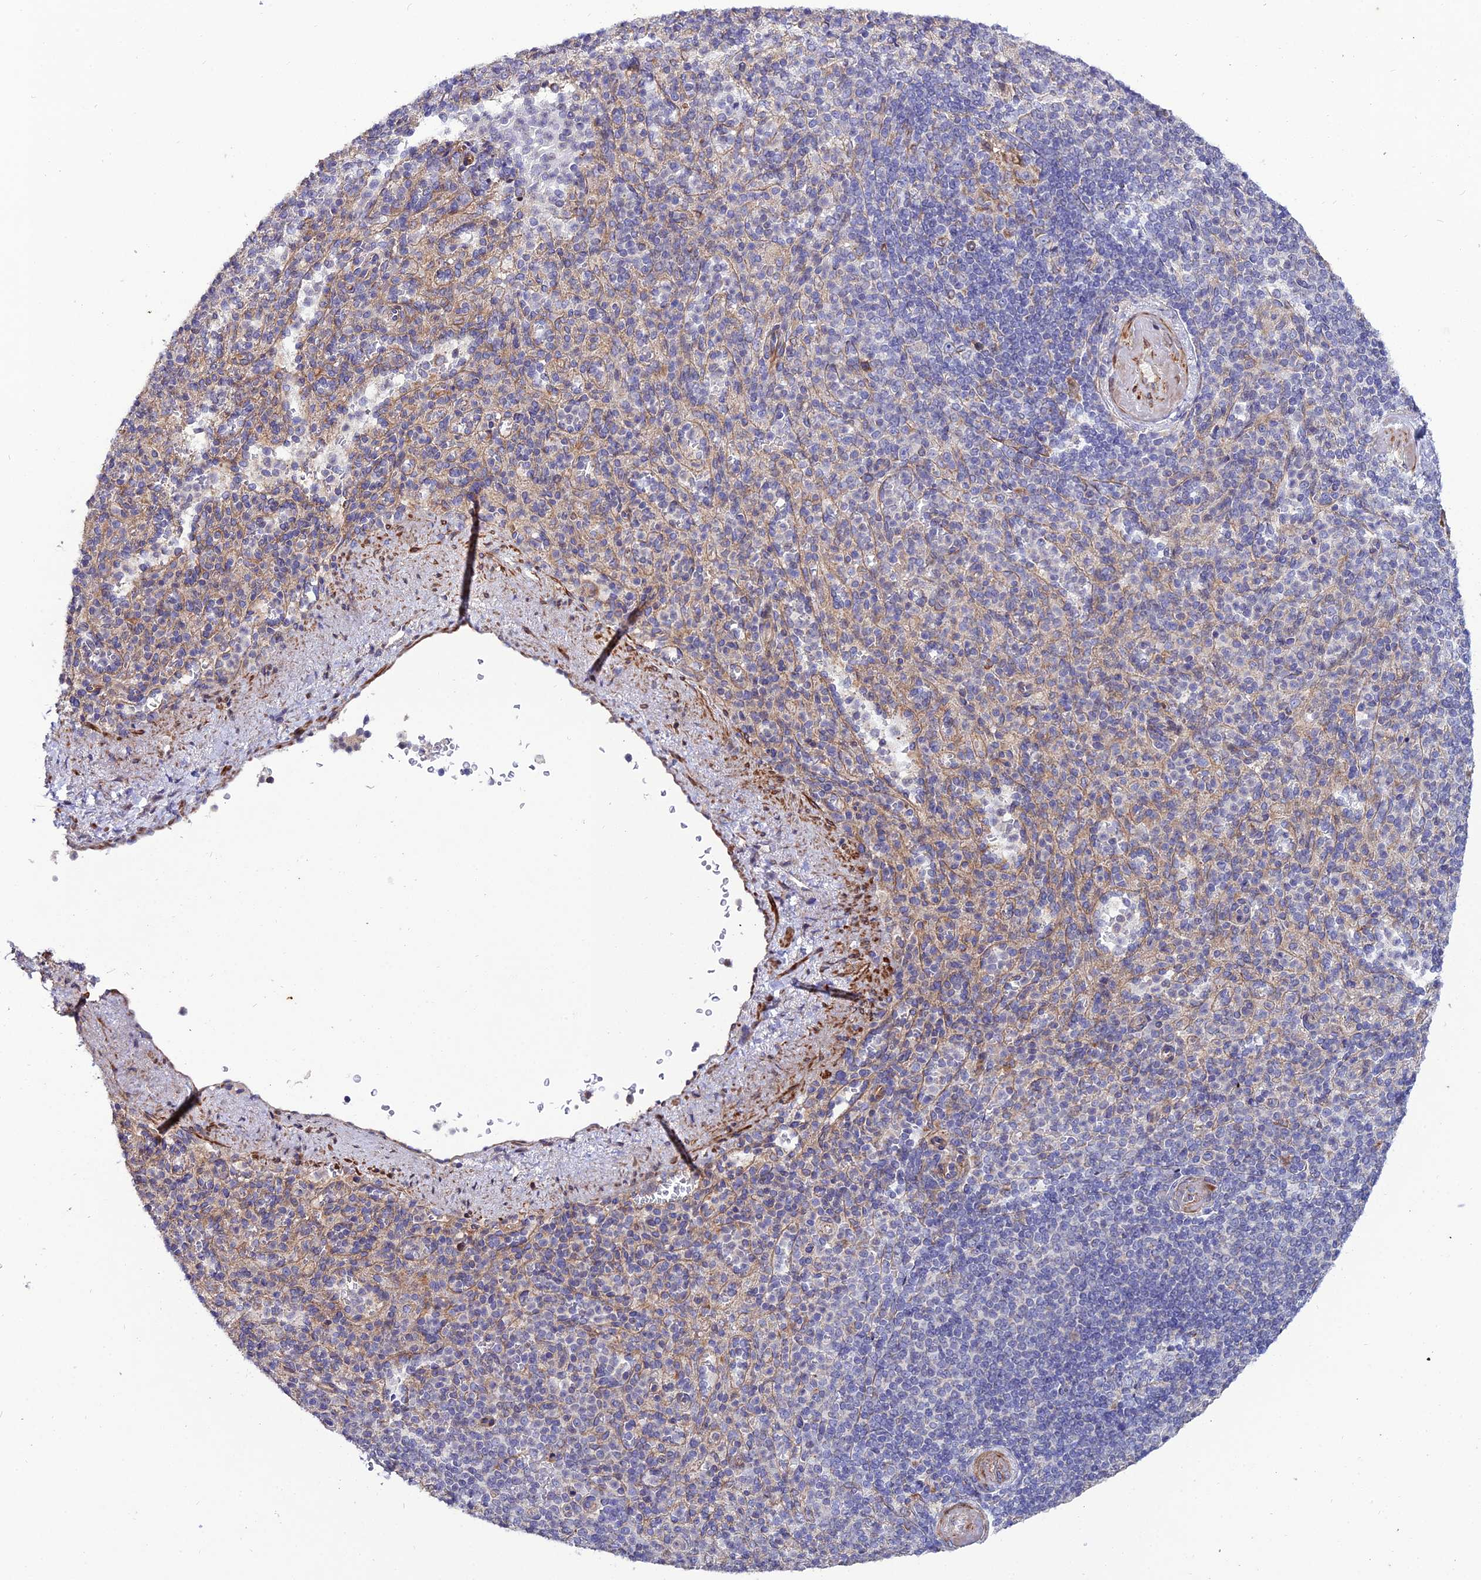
{"staining": {"intensity": "weak", "quantity": "<25%", "location": "cytoplasmic/membranous"}, "tissue": "spleen", "cell_type": "Cells in red pulp", "image_type": "normal", "snomed": [{"axis": "morphology", "description": "Normal tissue, NOS"}, {"axis": "topography", "description": "Spleen"}], "caption": "This is a micrograph of immunohistochemistry staining of benign spleen, which shows no positivity in cells in red pulp.", "gene": "ARL6IP1", "patient": {"sex": "female", "age": 74}}